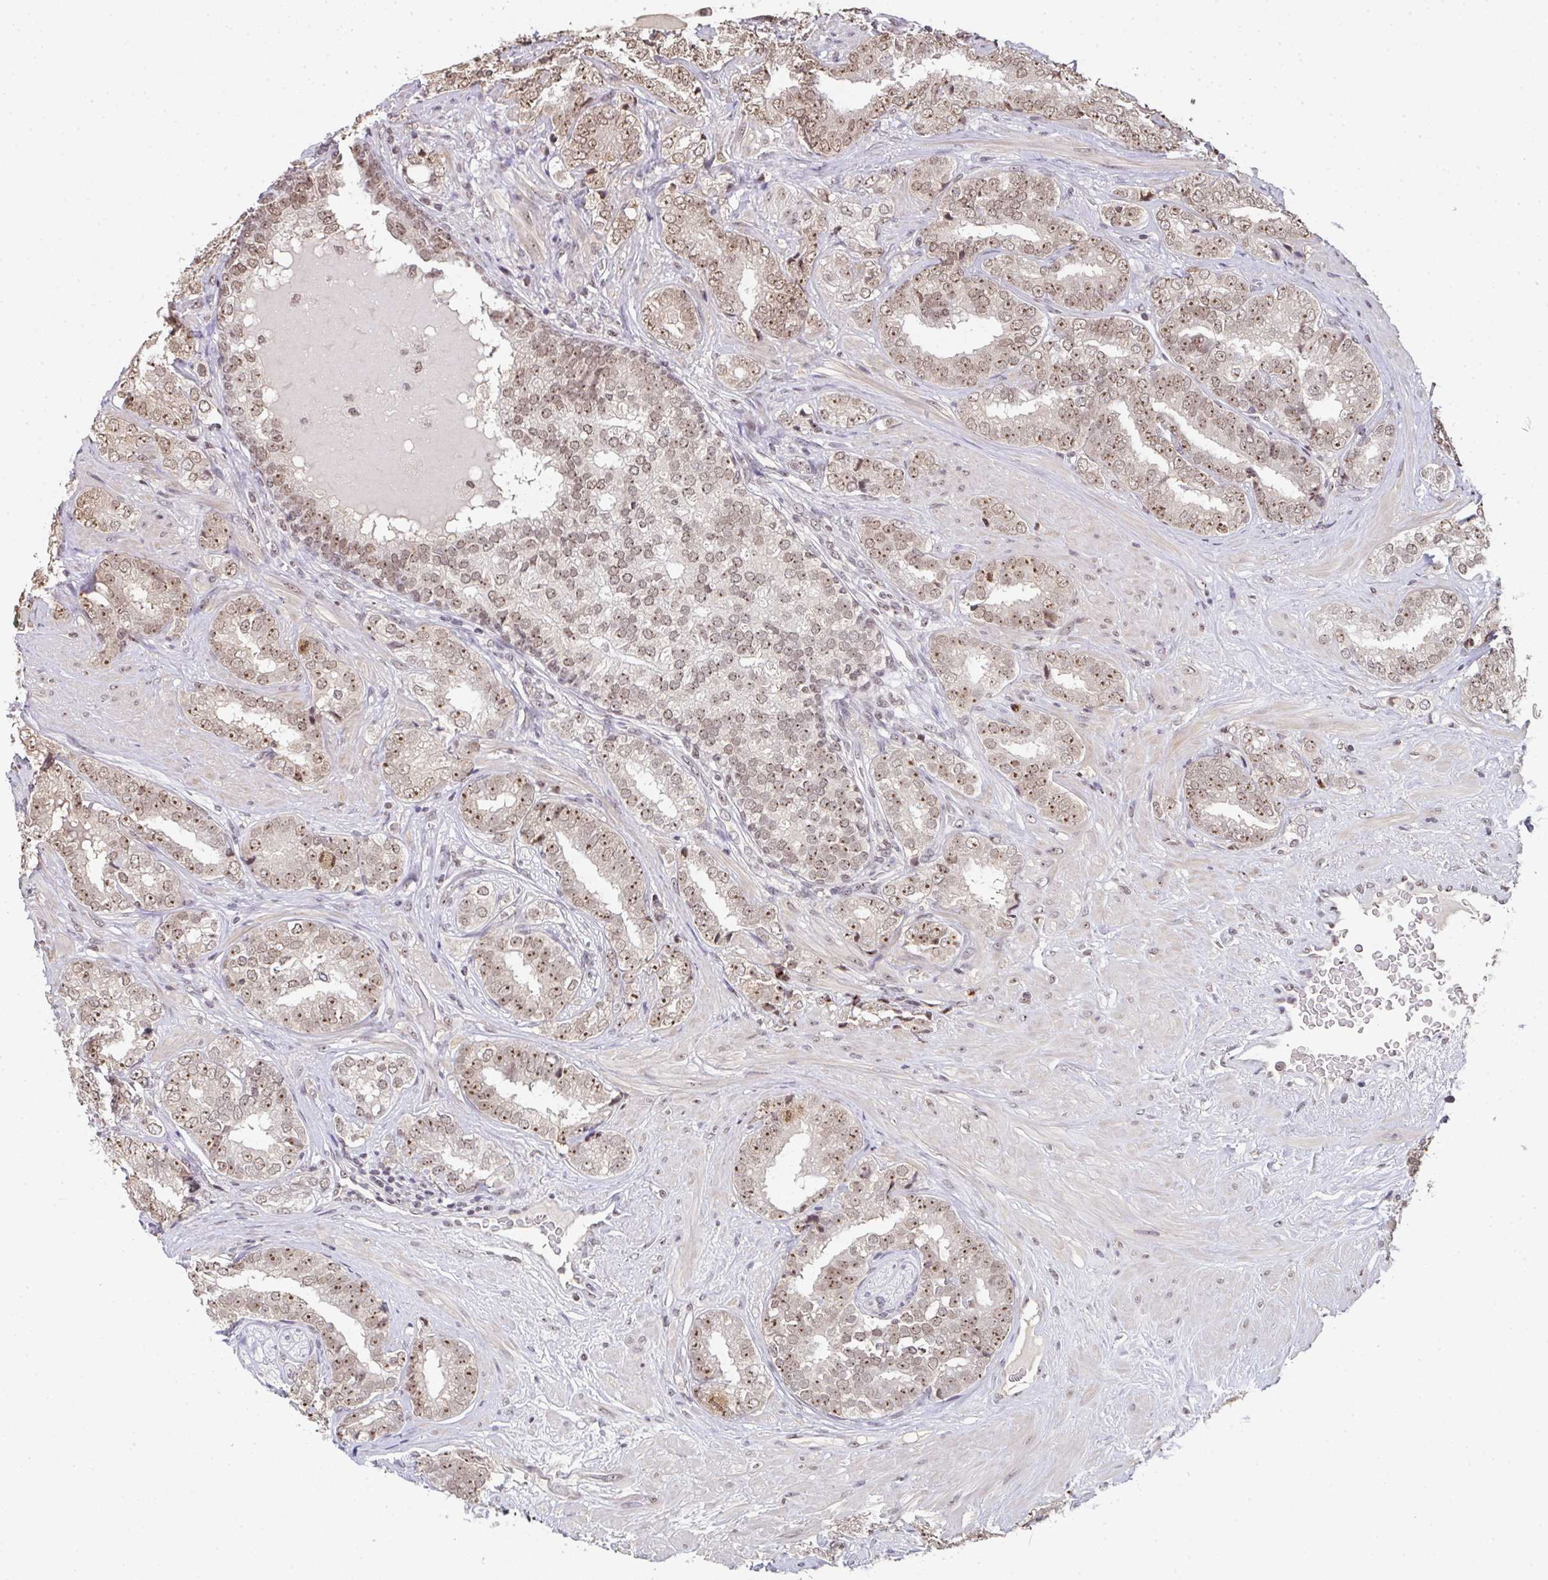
{"staining": {"intensity": "moderate", "quantity": ">75%", "location": "nuclear"}, "tissue": "prostate cancer", "cell_type": "Tumor cells", "image_type": "cancer", "snomed": [{"axis": "morphology", "description": "Adenocarcinoma, High grade"}, {"axis": "topography", "description": "Prostate"}], "caption": "Human prostate adenocarcinoma (high-grade) stained with a protein marker shows moderate staining in tumor cells.", "gene": "DKC1", "patient": {"sex": "male", "age": 72}}